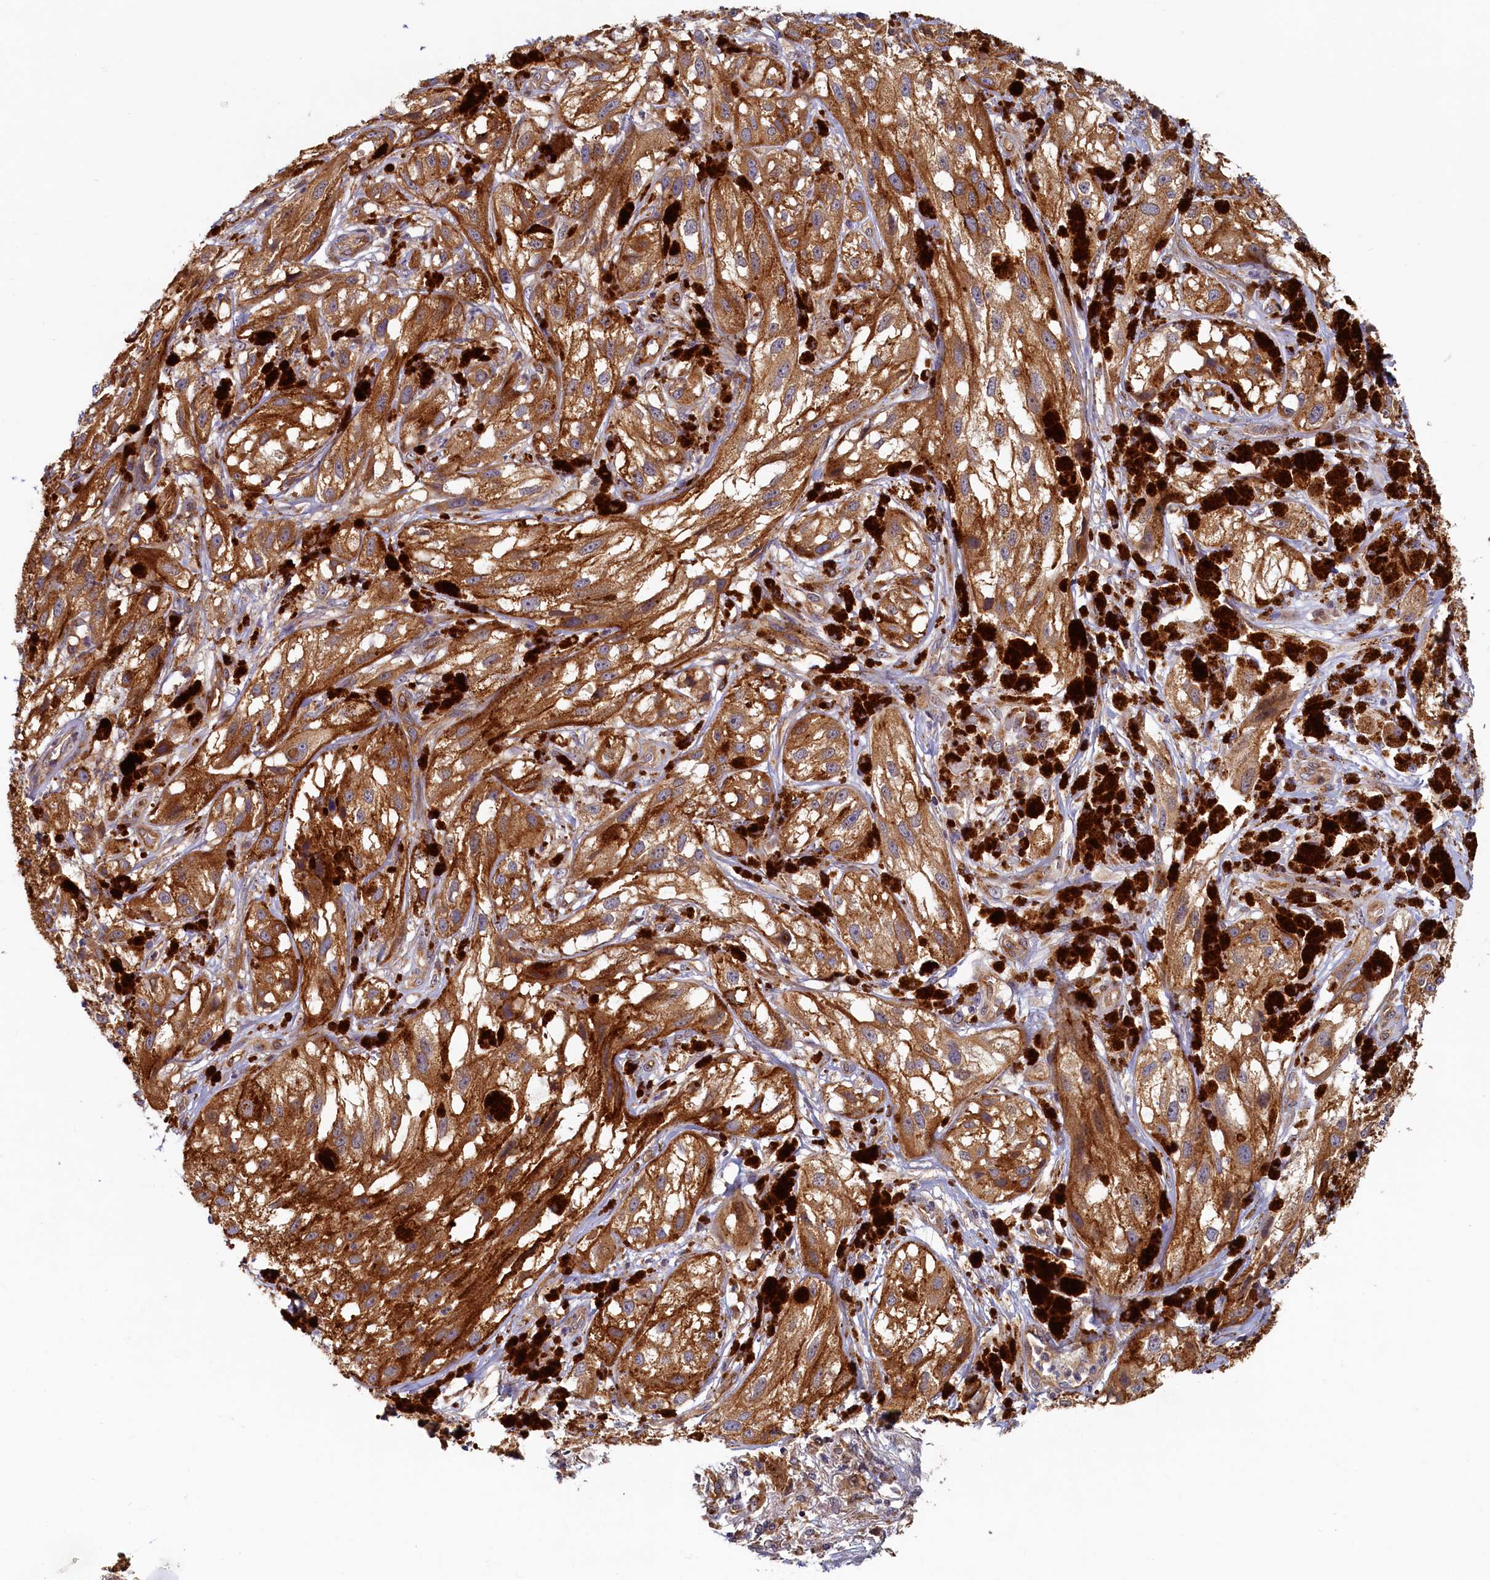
{"staining": {"intensity": "moderate", "quantity": ">75%", "location": "cytoplasmic/membranous"}, "tissue": "melanoma", "cell_type": "Tumor cells", "image_type": "cancer", "snomed": [{"axis": "morphology", "description": "Malignant melanoma, NOS"}, {"axis": "topography", "description": "Skin"}], "caption": "Immunohistochemical staining of malignant melanoma displays moderate cytoplasmic/membranous protein staining in about >75% of tumor cells.", "gene": "STX12", "patient": {"sex": "male", "age": 88}}